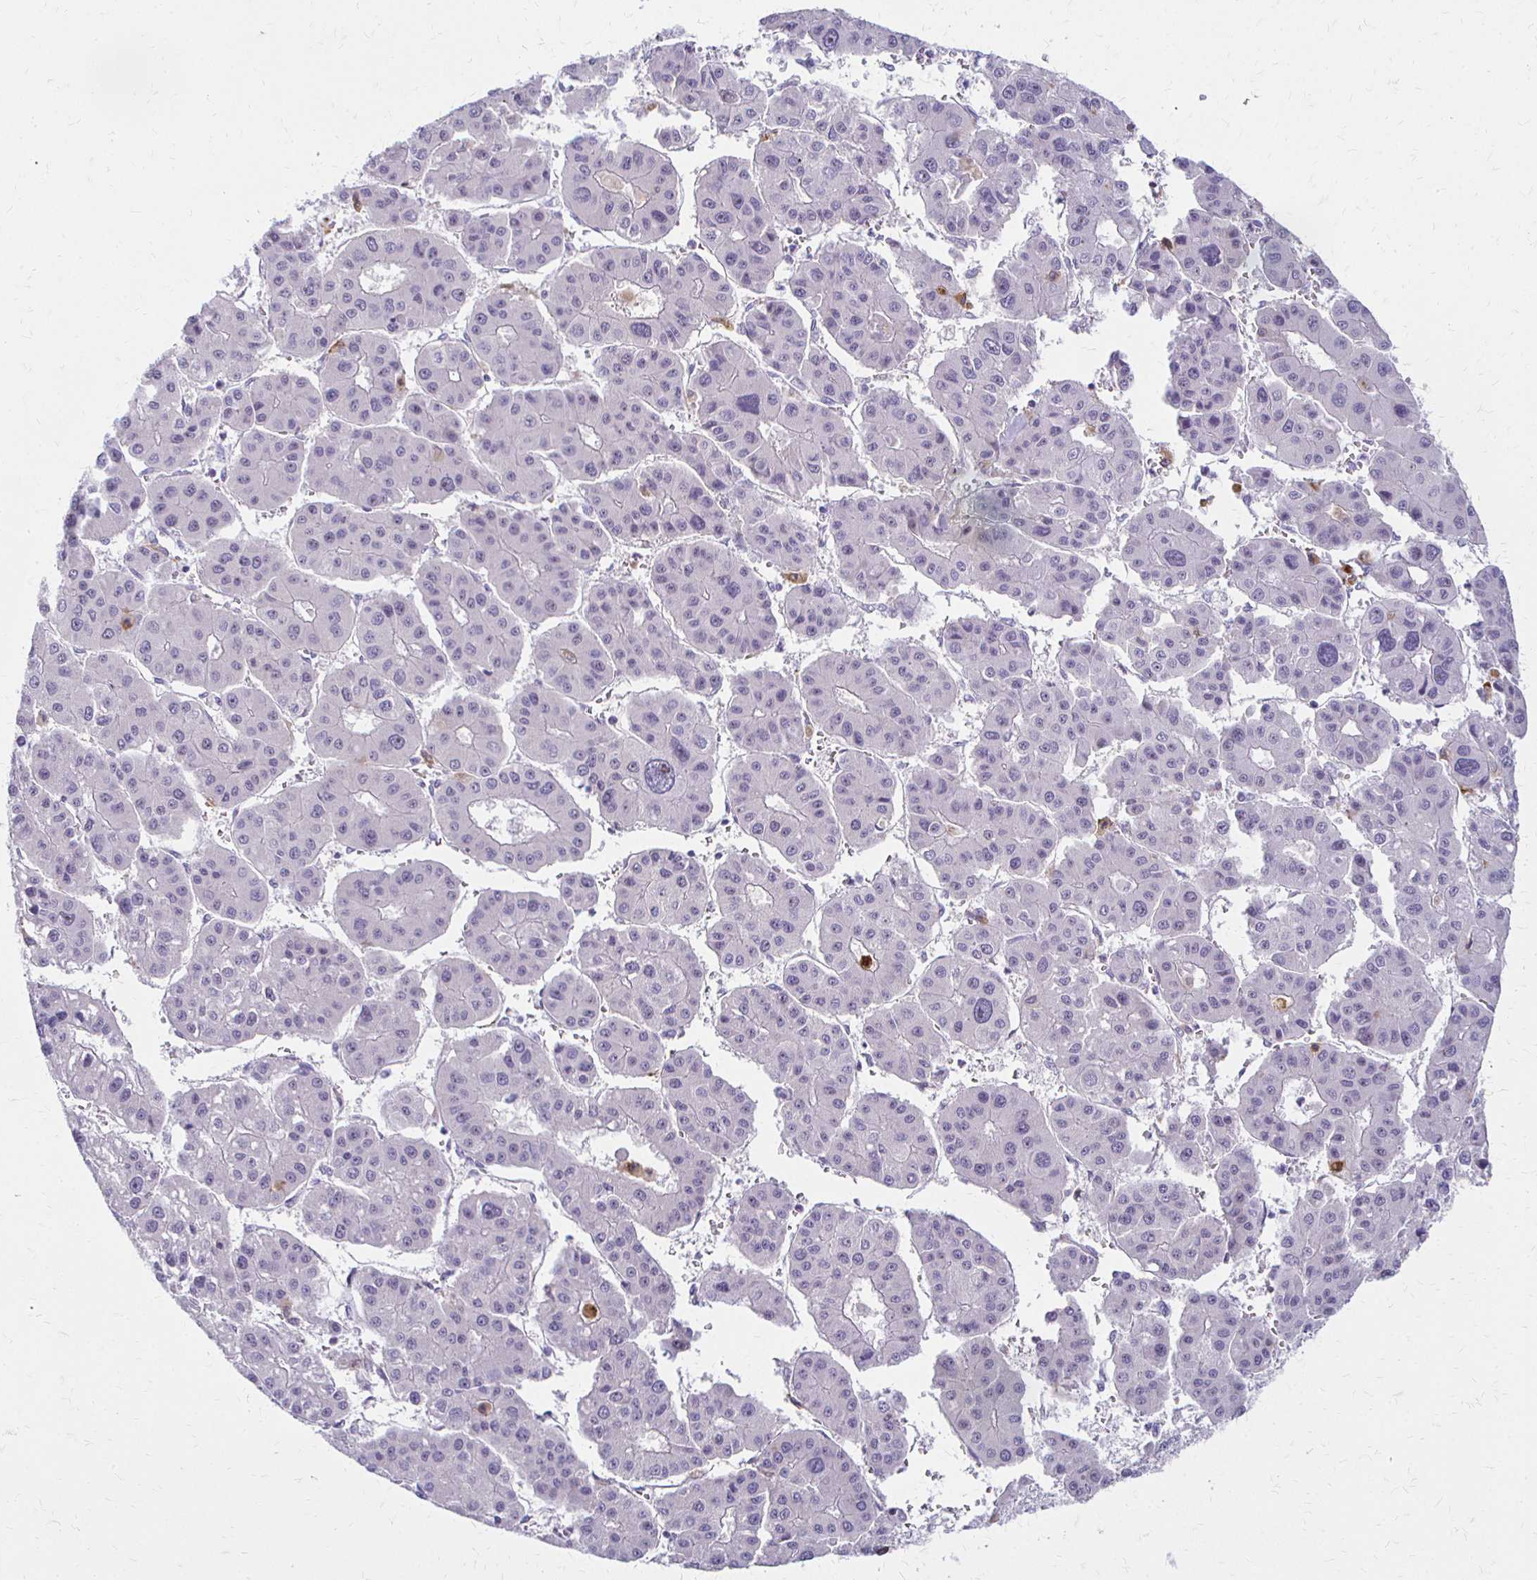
{"staining": {"intensity": "negative", "quantity": "none", "location": "none"}, "tissue": "liver cancer", "cell_type": "Tumor cells", "image_type": "cancer", "snomed": [{"axis": "morphology", "description": "Carcinoma, Hepatocellular, NOS"}, {"axis": "topography", "description": "Liver"}], "caption": "Tumor cells show no significant protein expression in liver cancer (hepatocellular carcinoma).", "gene": "ACP5", "patient": {"sex": "male", "age": 73}}